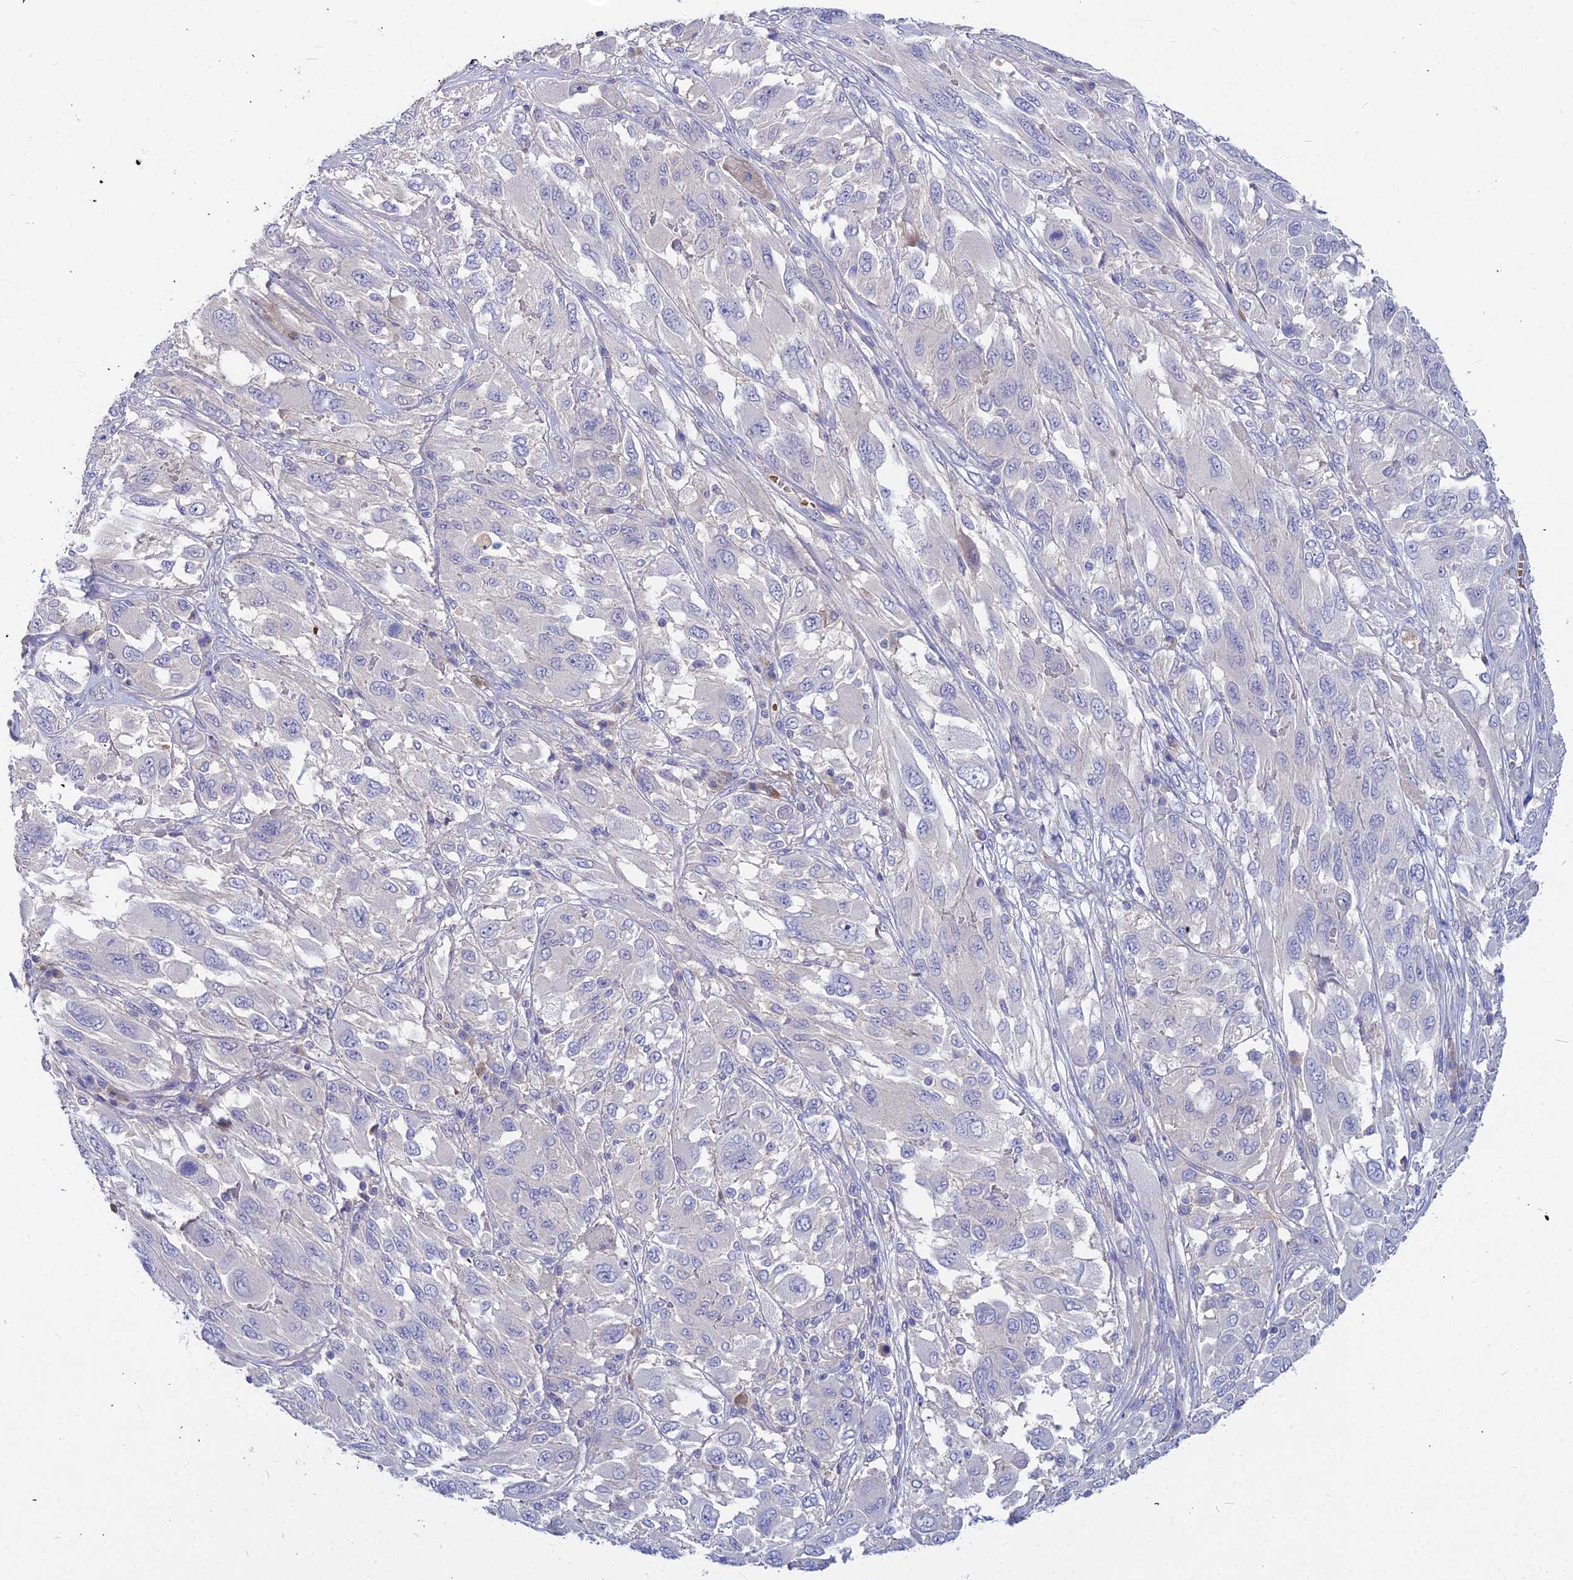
{"staining": {"intensity": "negative", "quantity": "none", "location": "none"}, "tissue": "melanoma", "cell_type": "Tumor cells", "image_type": "cancer", "snomed": [{"axis": "morphology", "description": "Malignant melanoma, NOS"}, {"axis": "topography", "description": "Skin"}], "caption": "The immunohistochemistry (IHC) photomicrograph has no significant staining in tumor cells of malignant melanoma tissue. (DAB immunohistochemistry (IHC) with hematoxylin counter stain).", "gene": "DMRTA1", "patient": {"sex": "female", "age": 91}}